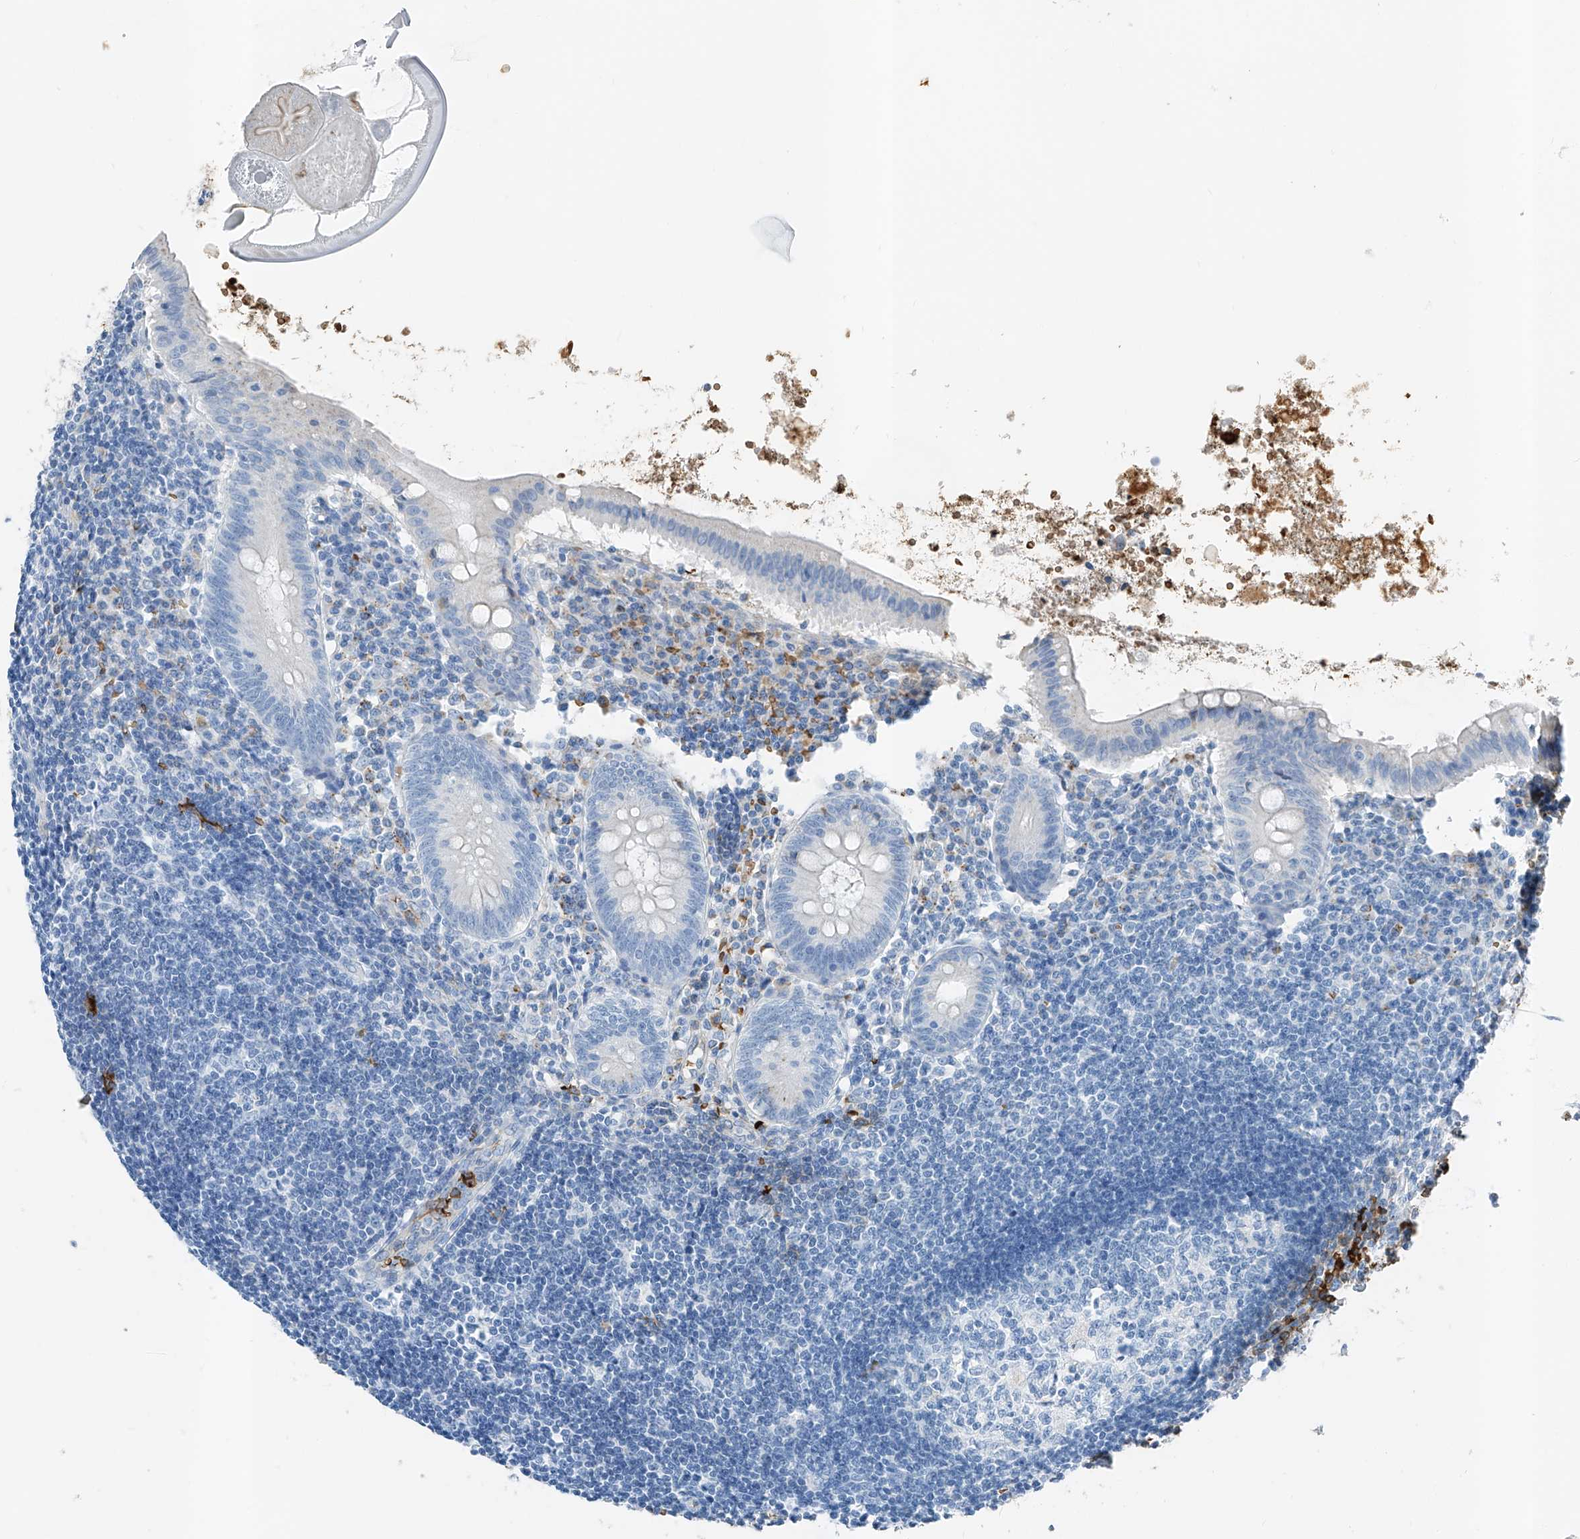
{"staining": {"intensity": "negative", "quantity": "none", "location": "none"}, "tissue": "appendix", "cell_type": "Glandular cells", "image_type": "normal", "snomed": [{"axis": "morphology", "description": "Normal tissue, NOS"}, {"axis": "topography", "description": "Appendix"}], "caption": "Immunohistochemistry (IHC) micrograph of unremarkable human appendix stained for a protein (brown), which exhibits no expression in glandular cells. Nuclei are stained in blue.", "gene": "PRSS23", "patient": {"sex": "female", "age": 54}}